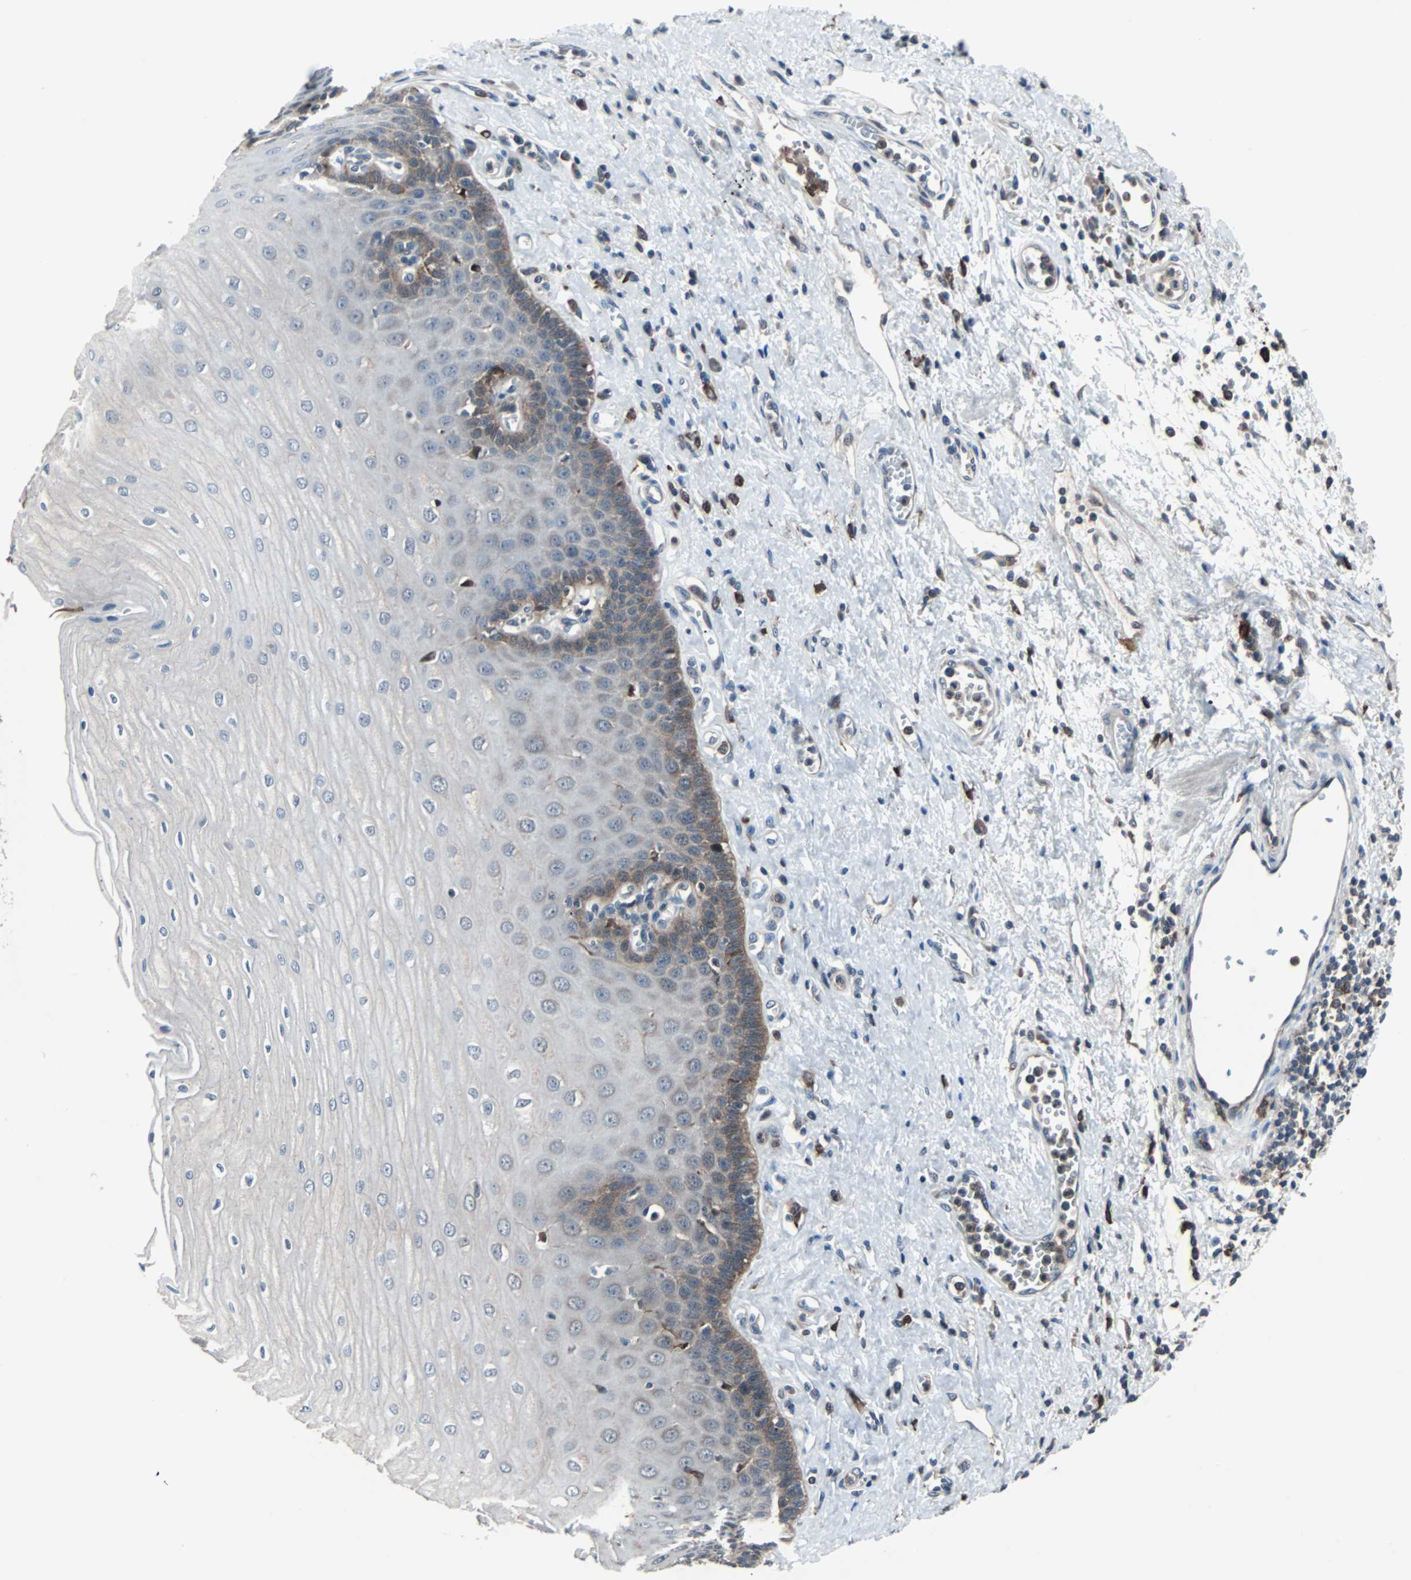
{"staining": {"intensity": "moderate", "quantity": "<25%", "location": "cytoplasmic/membranous"}, "tissue": "esophagus", "cell_type": "Squamous epithelial cells", "image_type": "normal", "snomed": [{"axis": "morphology", "description": "Normal tissue, NOS"}, {"axis": "morphology", "description": "Squamous cell carcinoma, NOS"}, {"axis": "topography", "description": "Esophagus"}], "caption": "A low amount of moderate cytoplasmic/membranous staining is present in about <25% of squamous epithelial cells in normal esophagus. Using DAB (brown) and hematoxylin (blue) stains, captured at high magnification using brightfield microscopy.", "gene": "PAK1", "patient": {"sex": "male", "age": 65}}